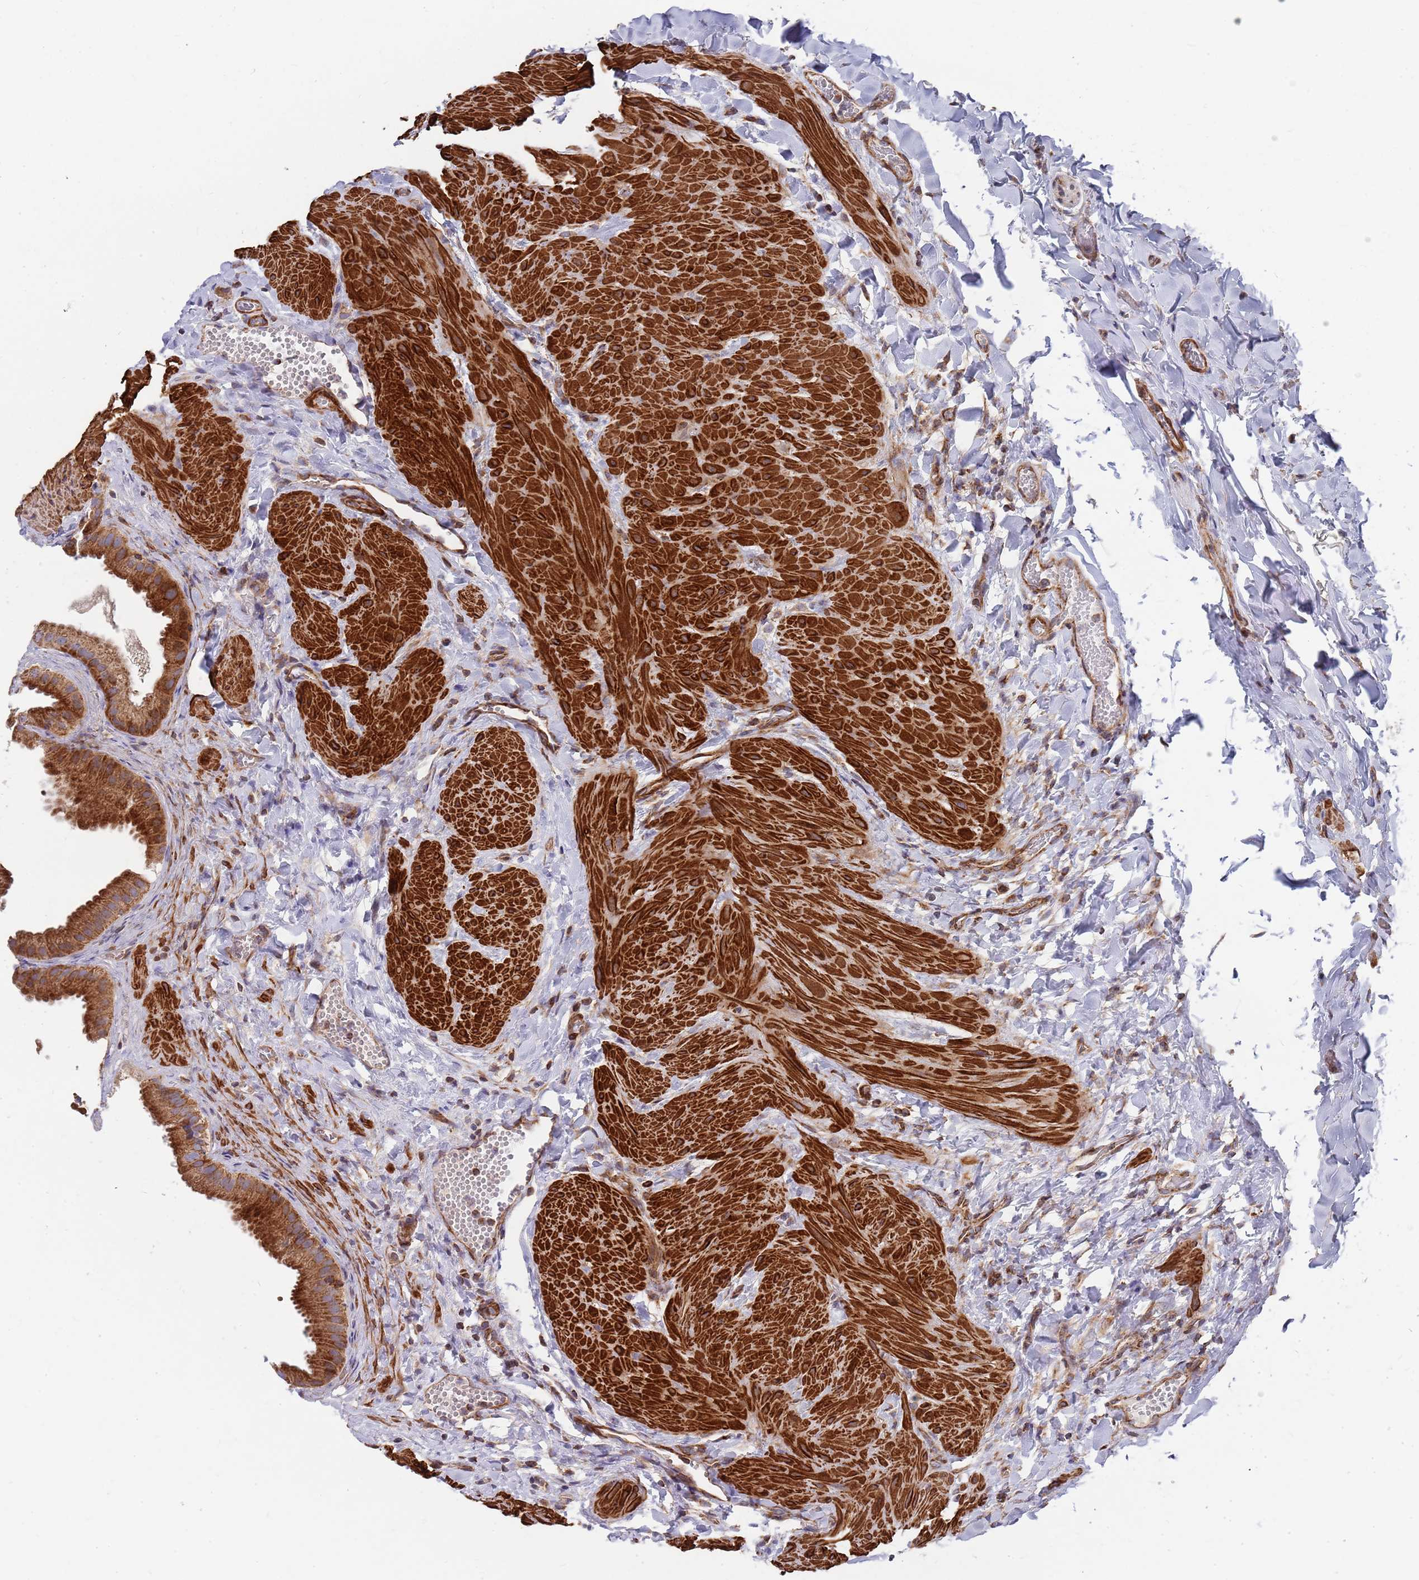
{"staining": {"intensity": "strong", "quantity": ">75%", "location": "cytoplasmic/membranous"}, "tissue": "gallbladder", "cell_type": "Glandular cells", "image_type": "normal", "snomed": [{"axis": "morphology", "description": "Normal tissue, NOS"}, {"axis": "topography", "description": "Gallbladder"}], "caption": "Brown immunohistochemical staining in benign gallbladder shows strong cytoplasmic/membranous staining in about >75% of glandular cells. (brown staining indicates protein expression, while blue staining denotes nuclei).", "gene": "WDFY3", "patient": {"sex": "male", "age": 55}}